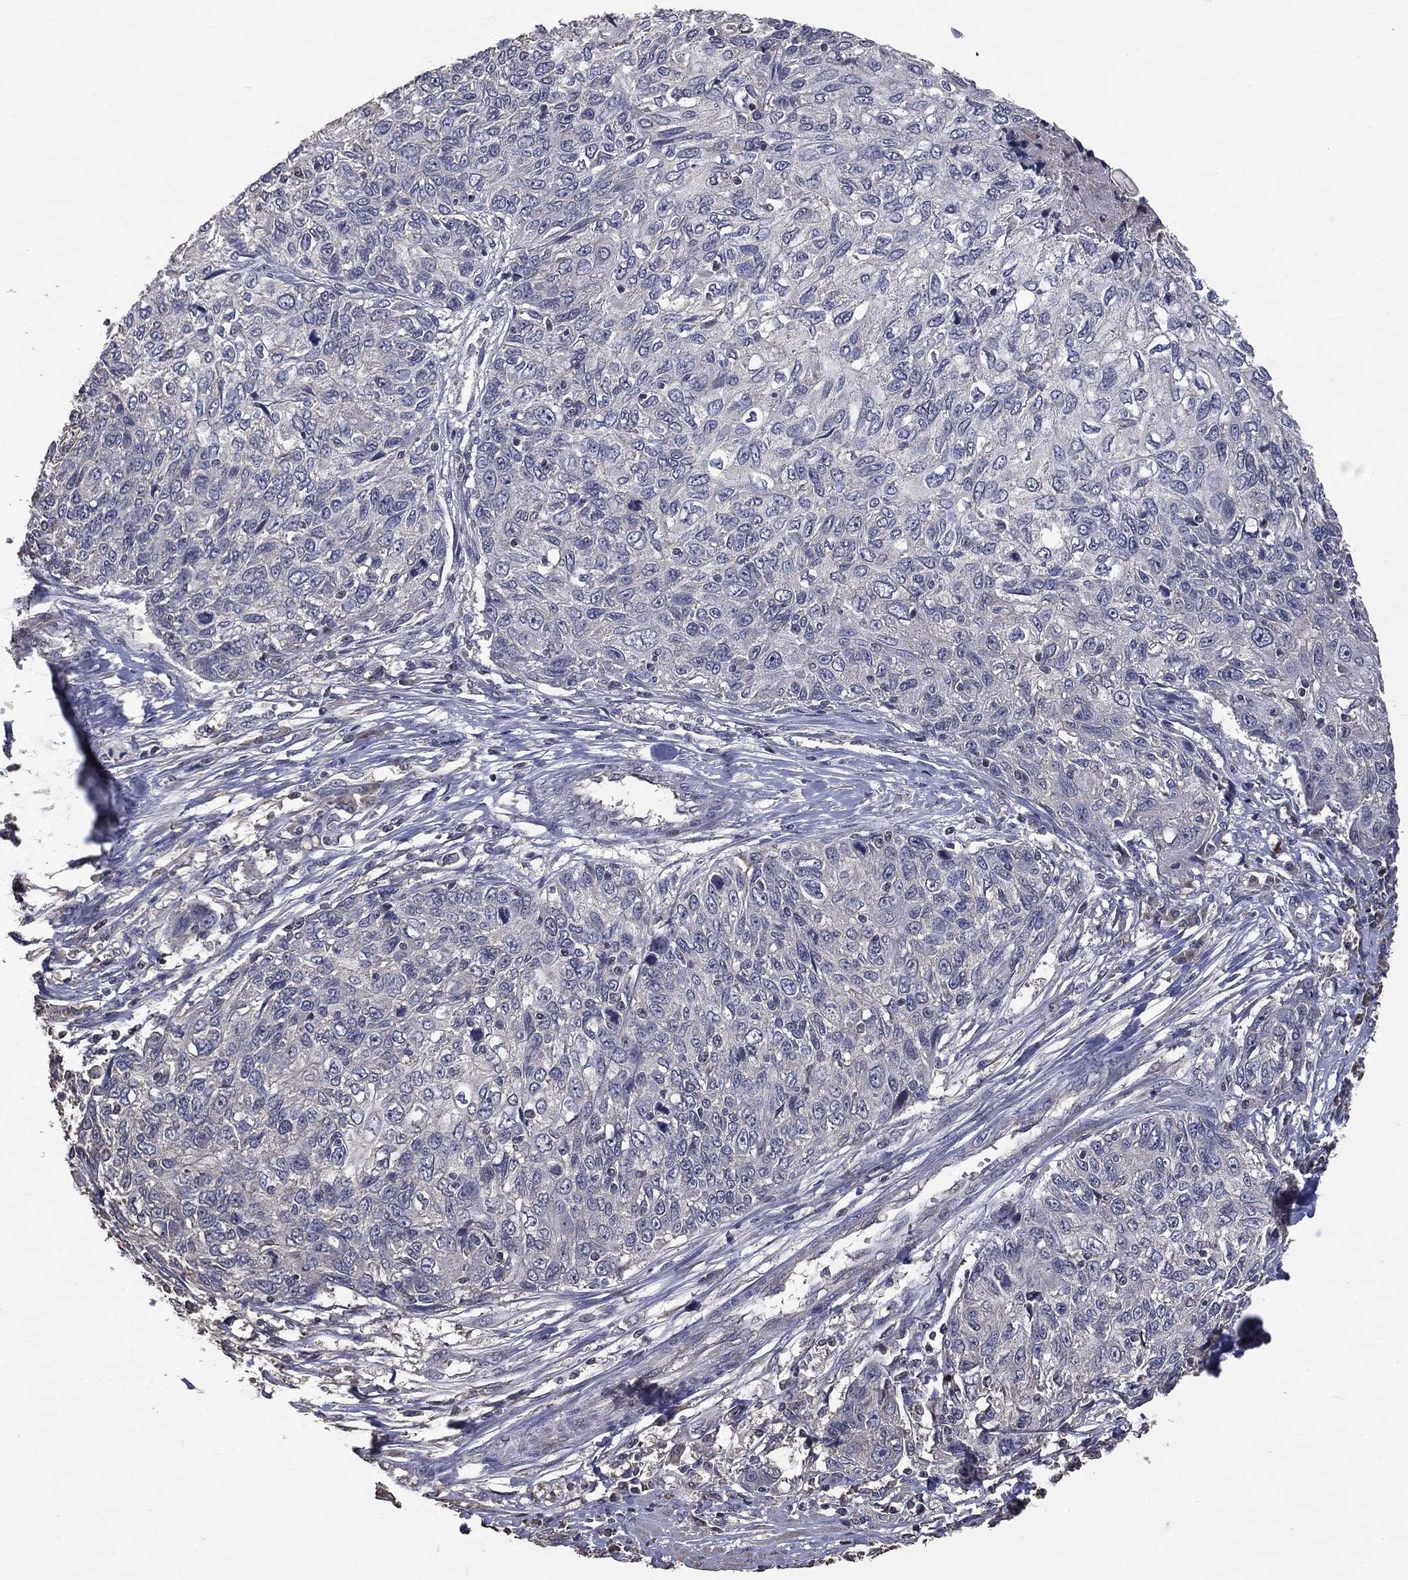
{"staining": {"intensity": "negative", "quantity": "none", "location": "none"}, "tissue": "skin cancer", "cell_type": "Tumor cells", "image_type": "cancer", "snomed": [{"axis": "morphology", "description": "Squamous cell carcinoma, NOS"}, {"axis": "topography", "description": "Skin"}], "caption": "This is an IHC photomicrograph of squamous cell carcinoma (skin). There is no expression in tumor cells.", "gene": "MTOR", "patient": {"sex": "male", "age": 92}}